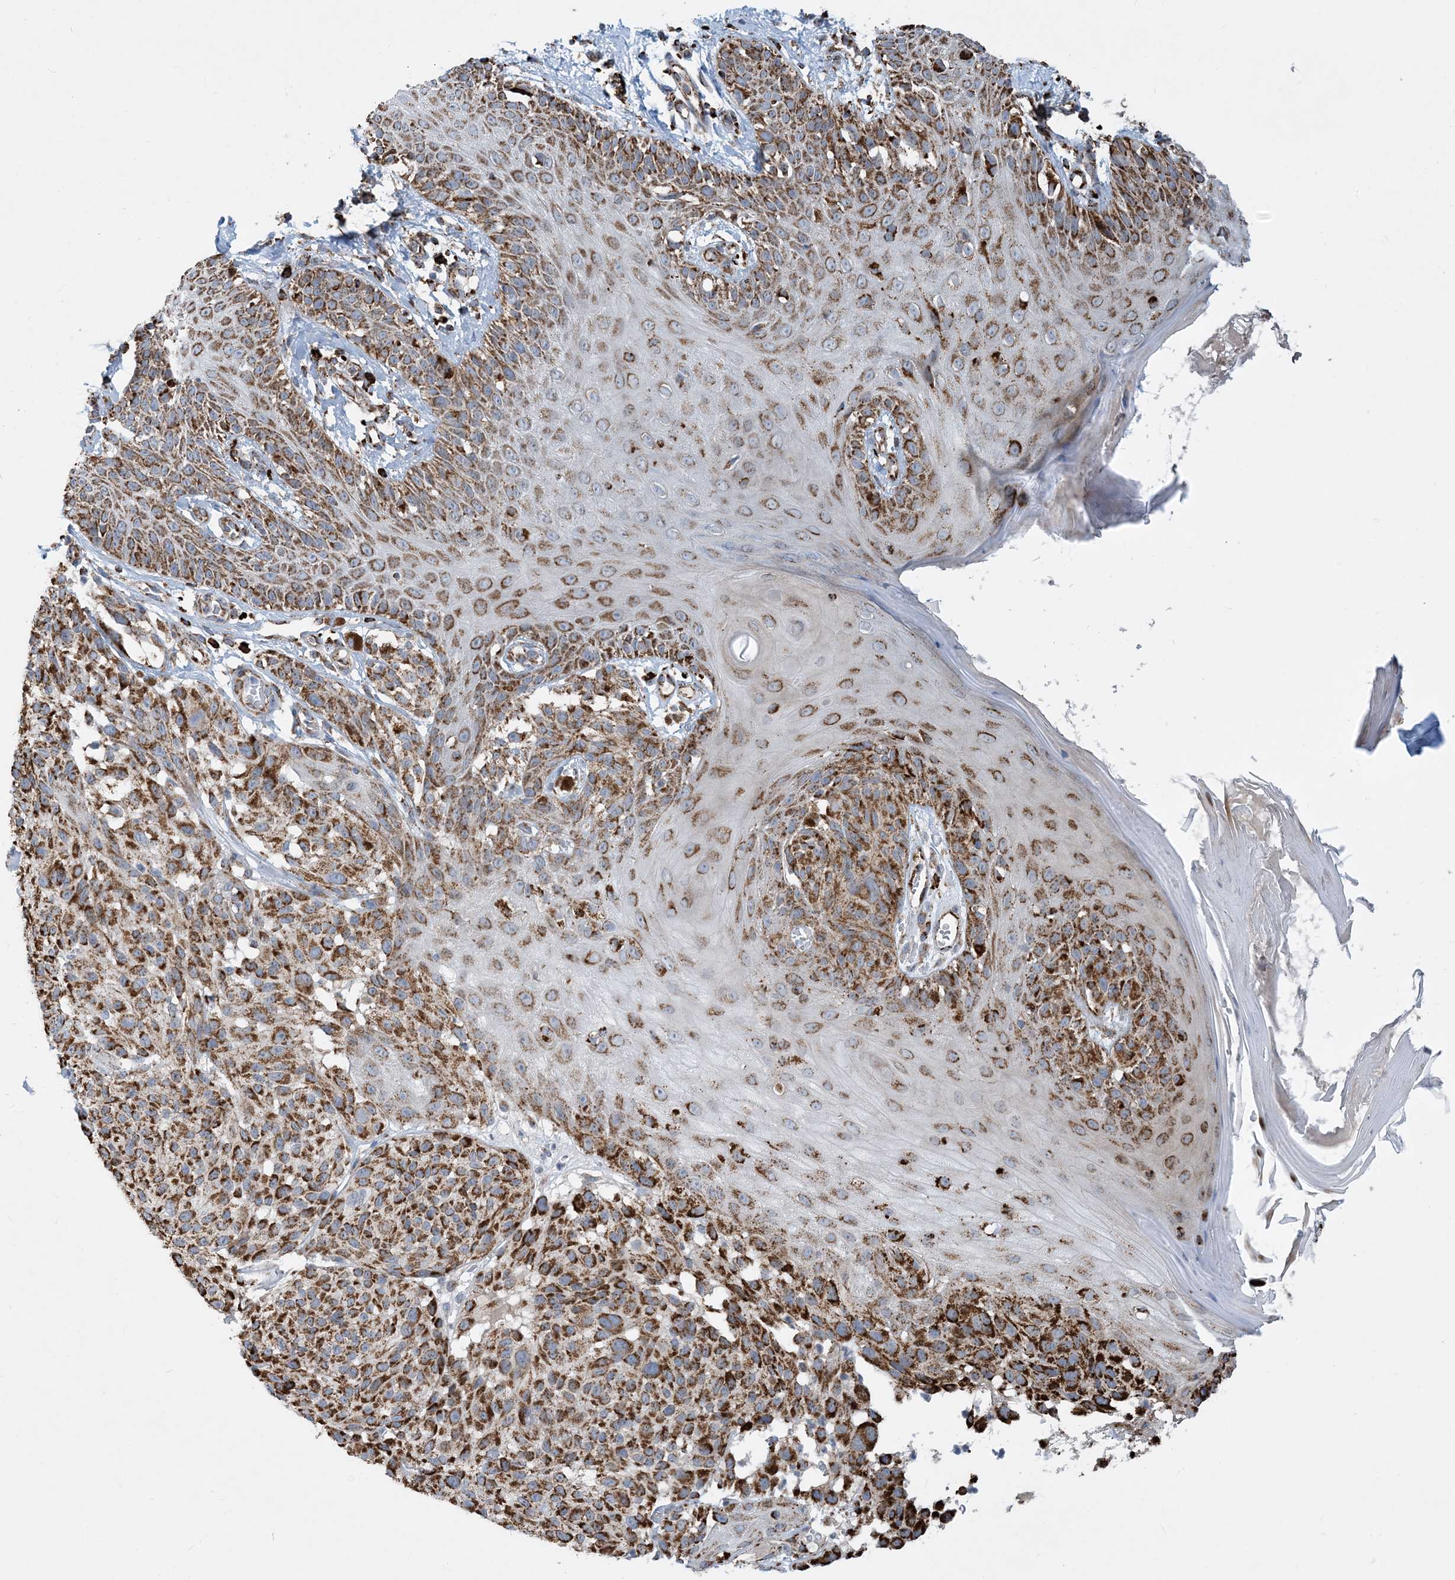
{"staining": {"intensity": "strong", "quantity": ">75%", "location": "cytoplasmic/membranous"}, "tissue": "melanoma", "cell_type": "Tumor cells", "image_type": "cancer", "snomed": [{"axis": "morphology", "description": "Malignant melanoma, NOS"}, {"axis": "topography", "description": "Skin"}], "caption": "Immunohistochemical staining of melanoma reveals strong cytoplasmic/membranous protein staining in about >75% of tumor cells. The staining was performed using DAB, with brown indicating positive protein expression. Nuclei are stained blue with hematoxylin.", "gene": "PCDHGA1", "patient": {"sex": "male", "age": 83}}